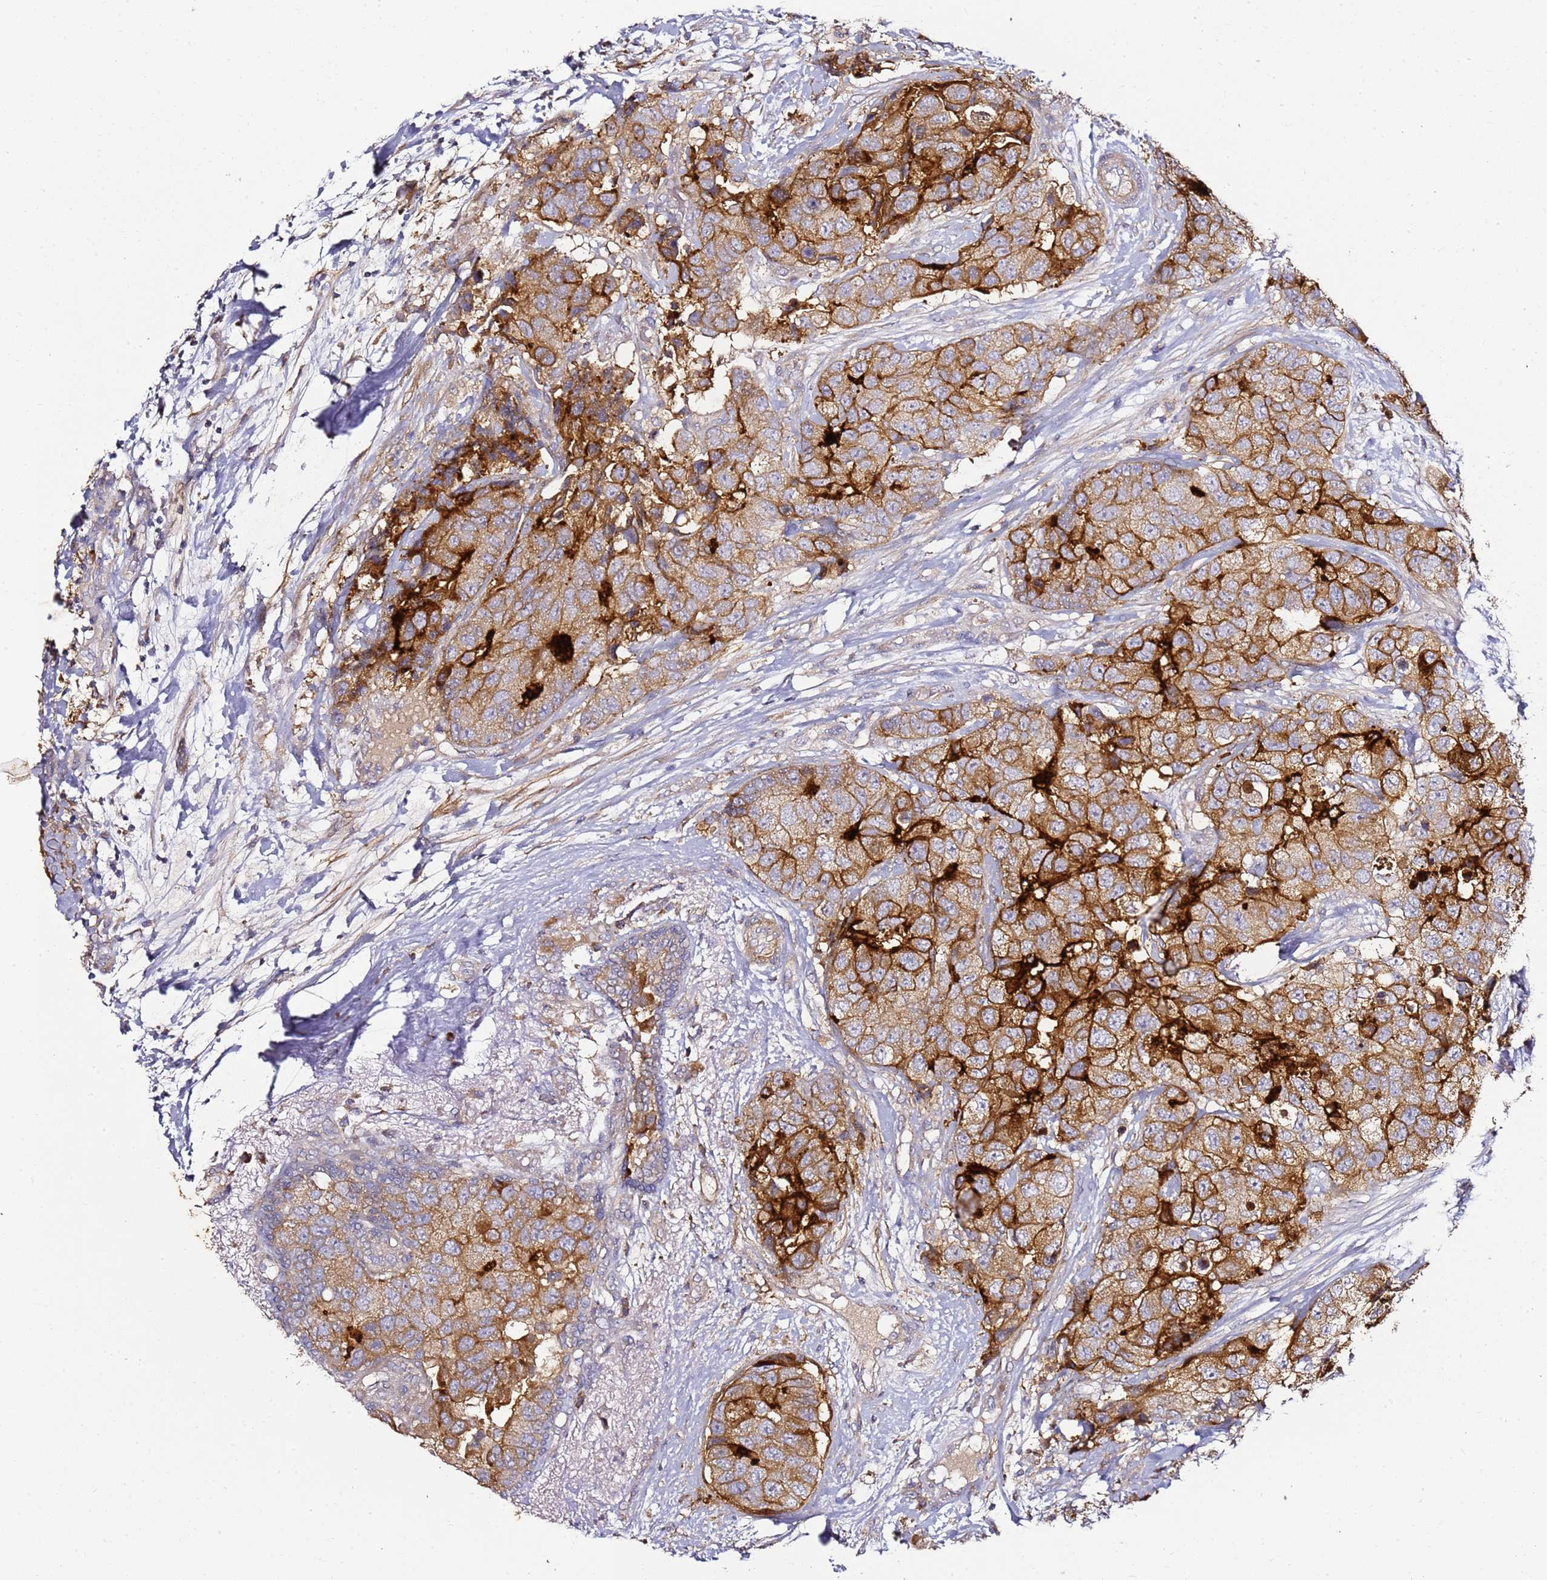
{"staining": {"intensity": "strong", "quantity": ">75%", "location": "cytoplasmic/membranous"}, "tissue": "breast cancer", "cell_type": "Tumor cells", "image_type": "cancer", "snomed": [{"axis": "morphology", "description": "Duct carcinoma"}, {"axis": "topography", "description": "Breast"}], "caption": "The image displays immunohistochemical staining of breast invasive ductal carcinoma. There is strong cytoplasmic/membranous positivity is present in about >75% of tumor cells. (DAB (3,3'-diaminobenzidine) = brown stain, brightfield microscopy at high magnification).", "gene": "KRTAP21-3", "patient": {"sex": "female", "age": 62}}